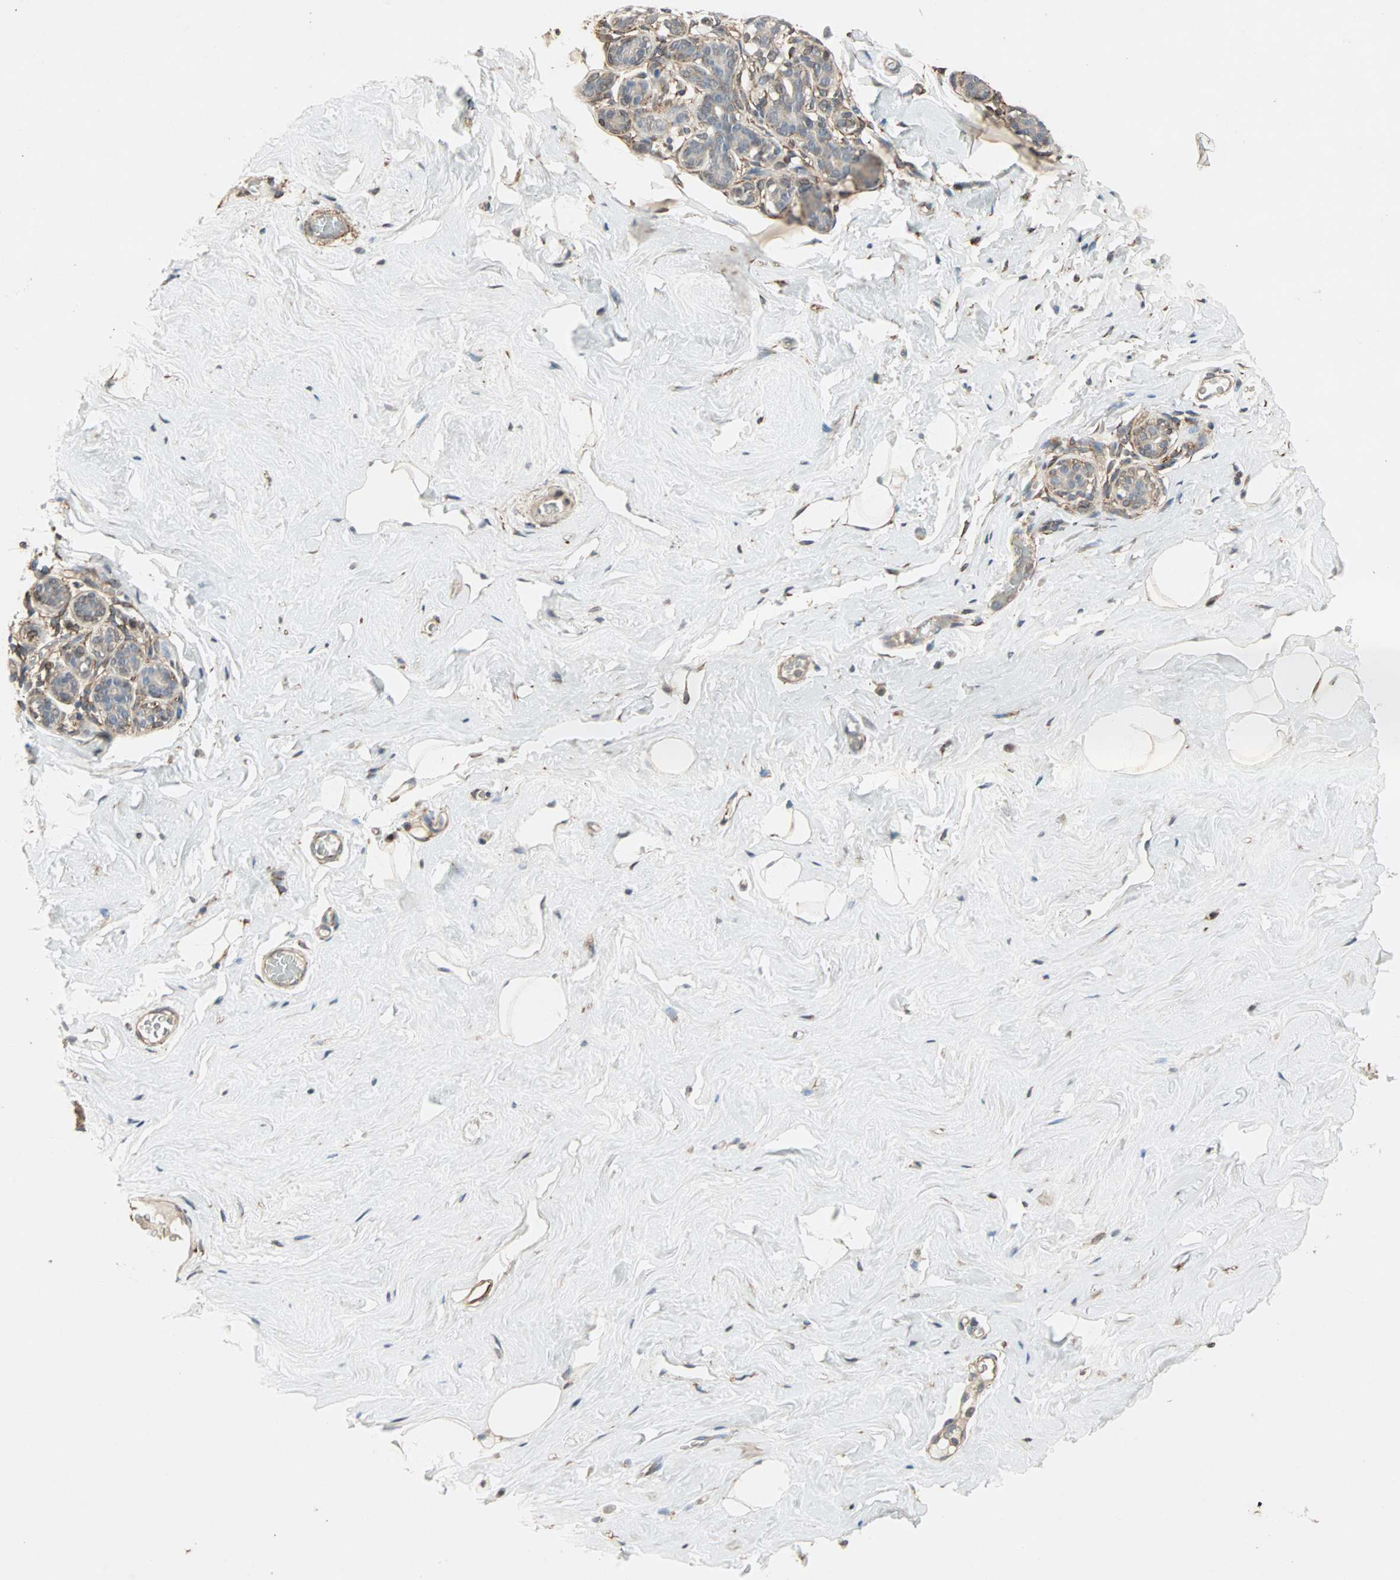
{"staining": {"intensity": "negative", "quantity": "none", "location": "none"}, "tissue": "breast", "cell_type": "Adipocytes", "image_type": "normal", "snomed": [{"axis": "morphology", "description": "Normal tissue, NOS"}, {"axis": "topography", "description": "Breast"}], "caption": "This is a photomicrograph of IHC staining of unremarkable breast, which shows no expression in adipocytes. (DAB (3,3'-diaminobenzidine) immunohistochemistry, high magnification).", "gene": "TRPV4", "patient": {"sex": "female", "age": 75}}